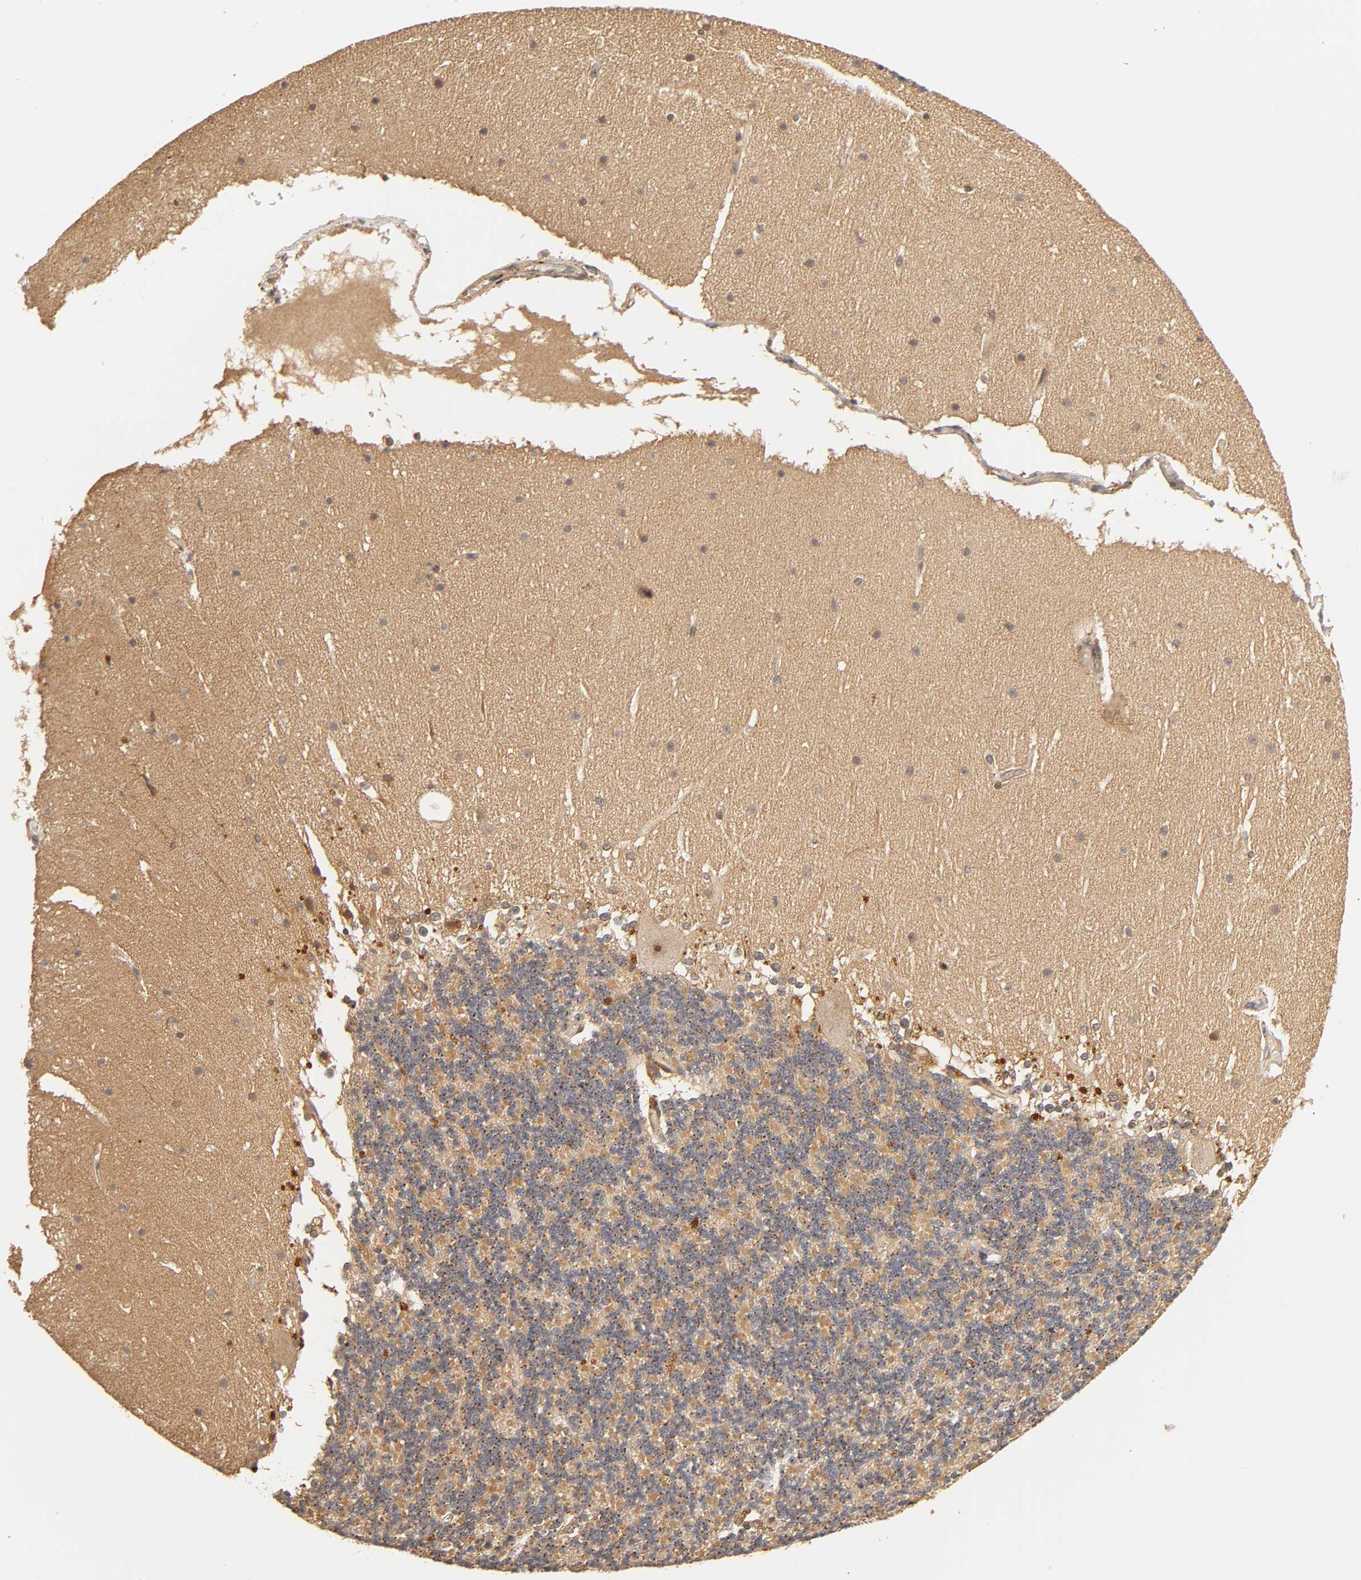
{"staining": {"intensity": "moderate", "quantity": "25%-75%", "location": "cytoplasmic/membranous"}, "tissue": "cerebellum", "cell_type": "Cells in granular layer", "image_type": "normal", "snomed": [{"axis": "morphology", "description": "Normal tissue, NOS"}, {"axis": "topography", "description": "Cerebellum"}], "caption": "Immunohistochemical staining of benign human cerebellum displays 25%-75% levels of moderate cytoplasmic/membranous protein staining in about 25%-75% of cells in granular layer. The staining is performed using DAB (3,3'-diaminobenzidine) brown chromogen to label protein expression. The nuclei are counter-stained blue using hematoxylin.", "gene": "EPS8", "patient": {"sex": "female", "age": 19}}